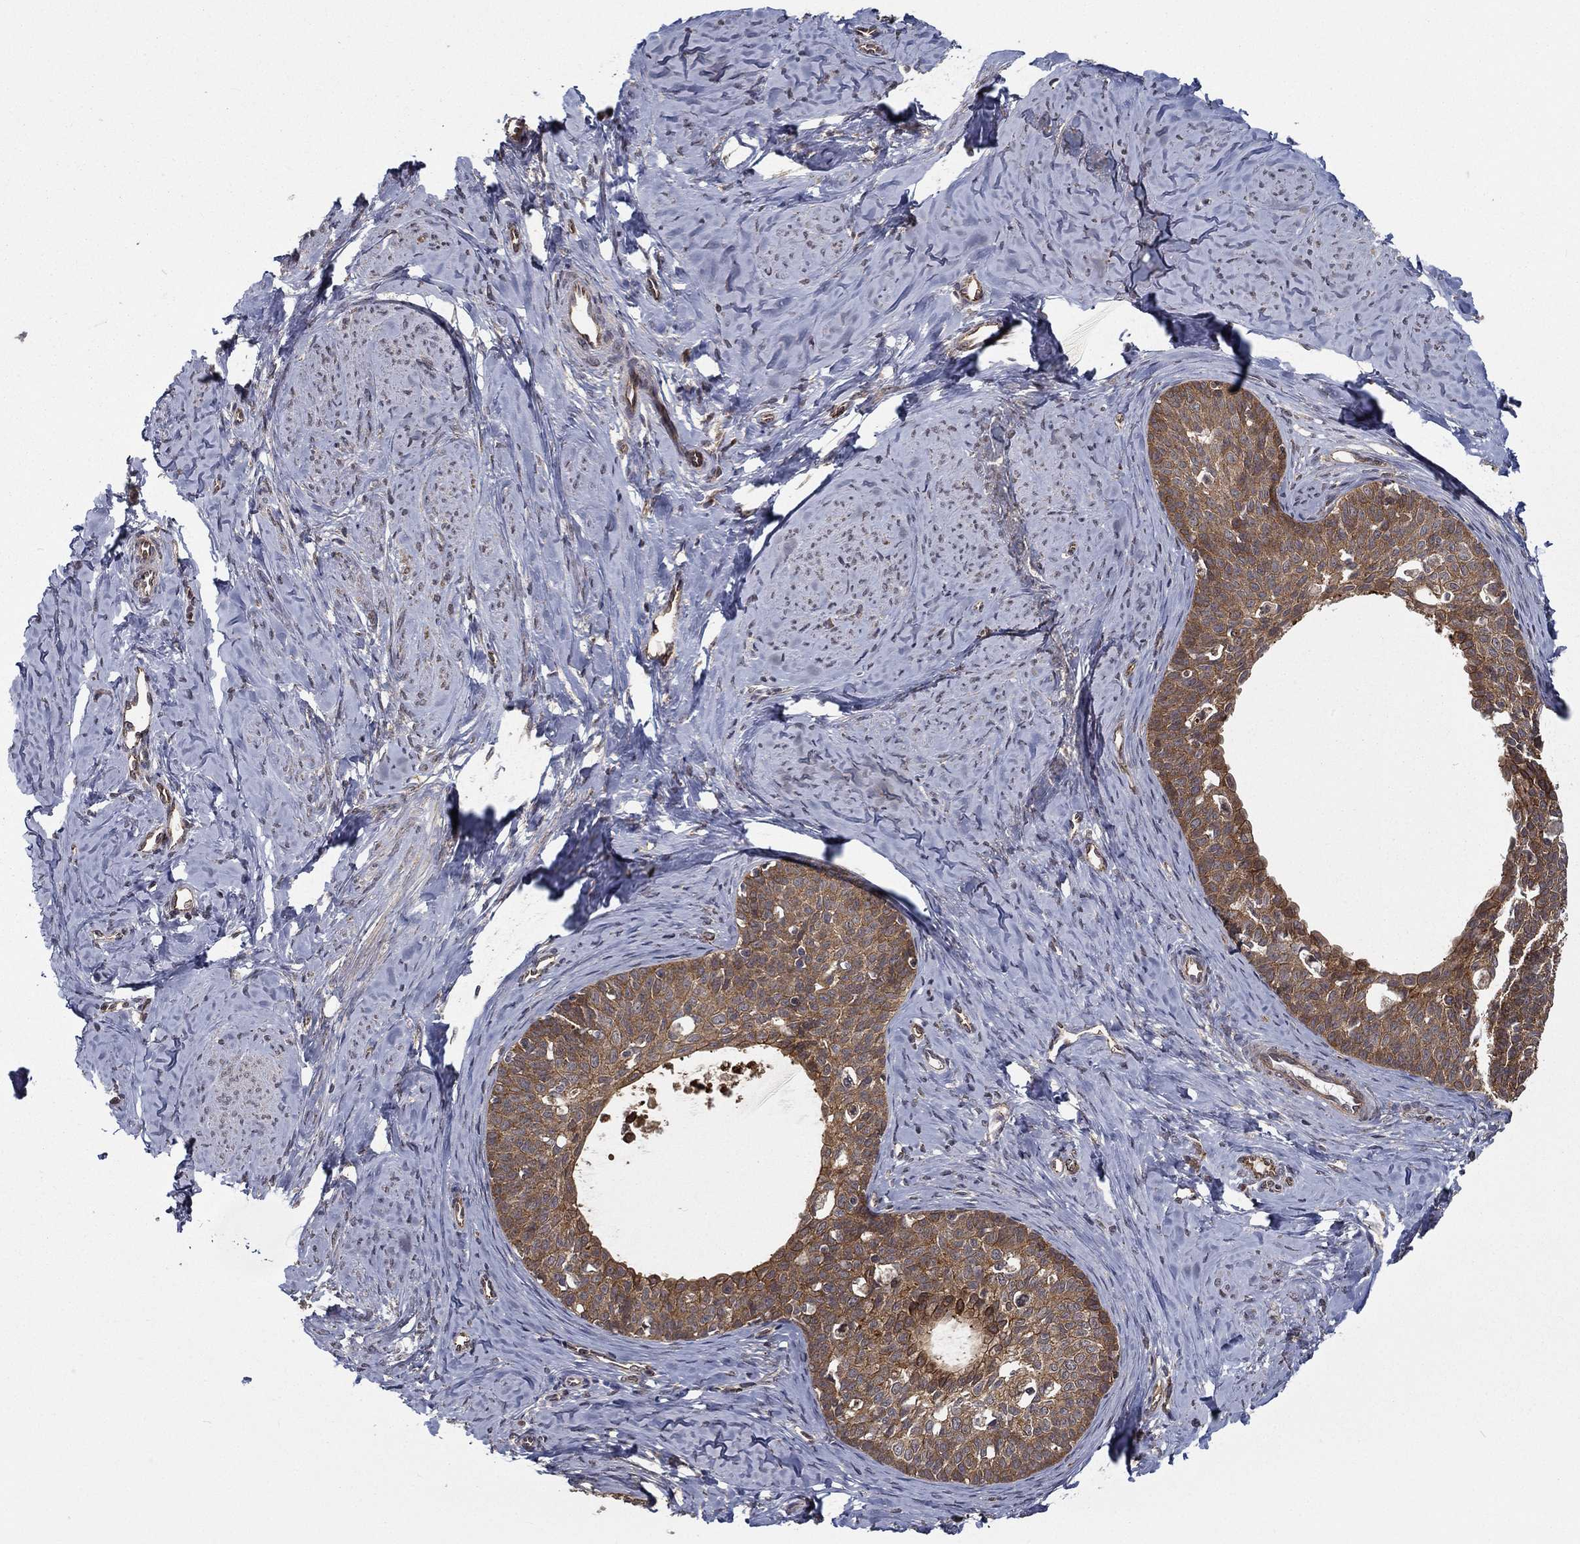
{"staining": {"intensity": "moderate", "quantity": ">75%", "location": "cytoplasmic/membranous"}, "tissue": "cervical cancer", "cell_type": "Tumor cells", "image_type": "cancer", "snomed": [{"axis": "morphology", "description": "Squamous cell carcinoma, NOS"}, {"axis": "topography", "description": "Cervix"}], "caption": "The image exhibits immunohistochemical staining of cervical squamous cell carcinoma. There is moderate cytoplasmic/membranous staining is appreciated in about >75% of tumor cells.", "gene": "UACA", "patient": {"sex": "female", "age": 51}}